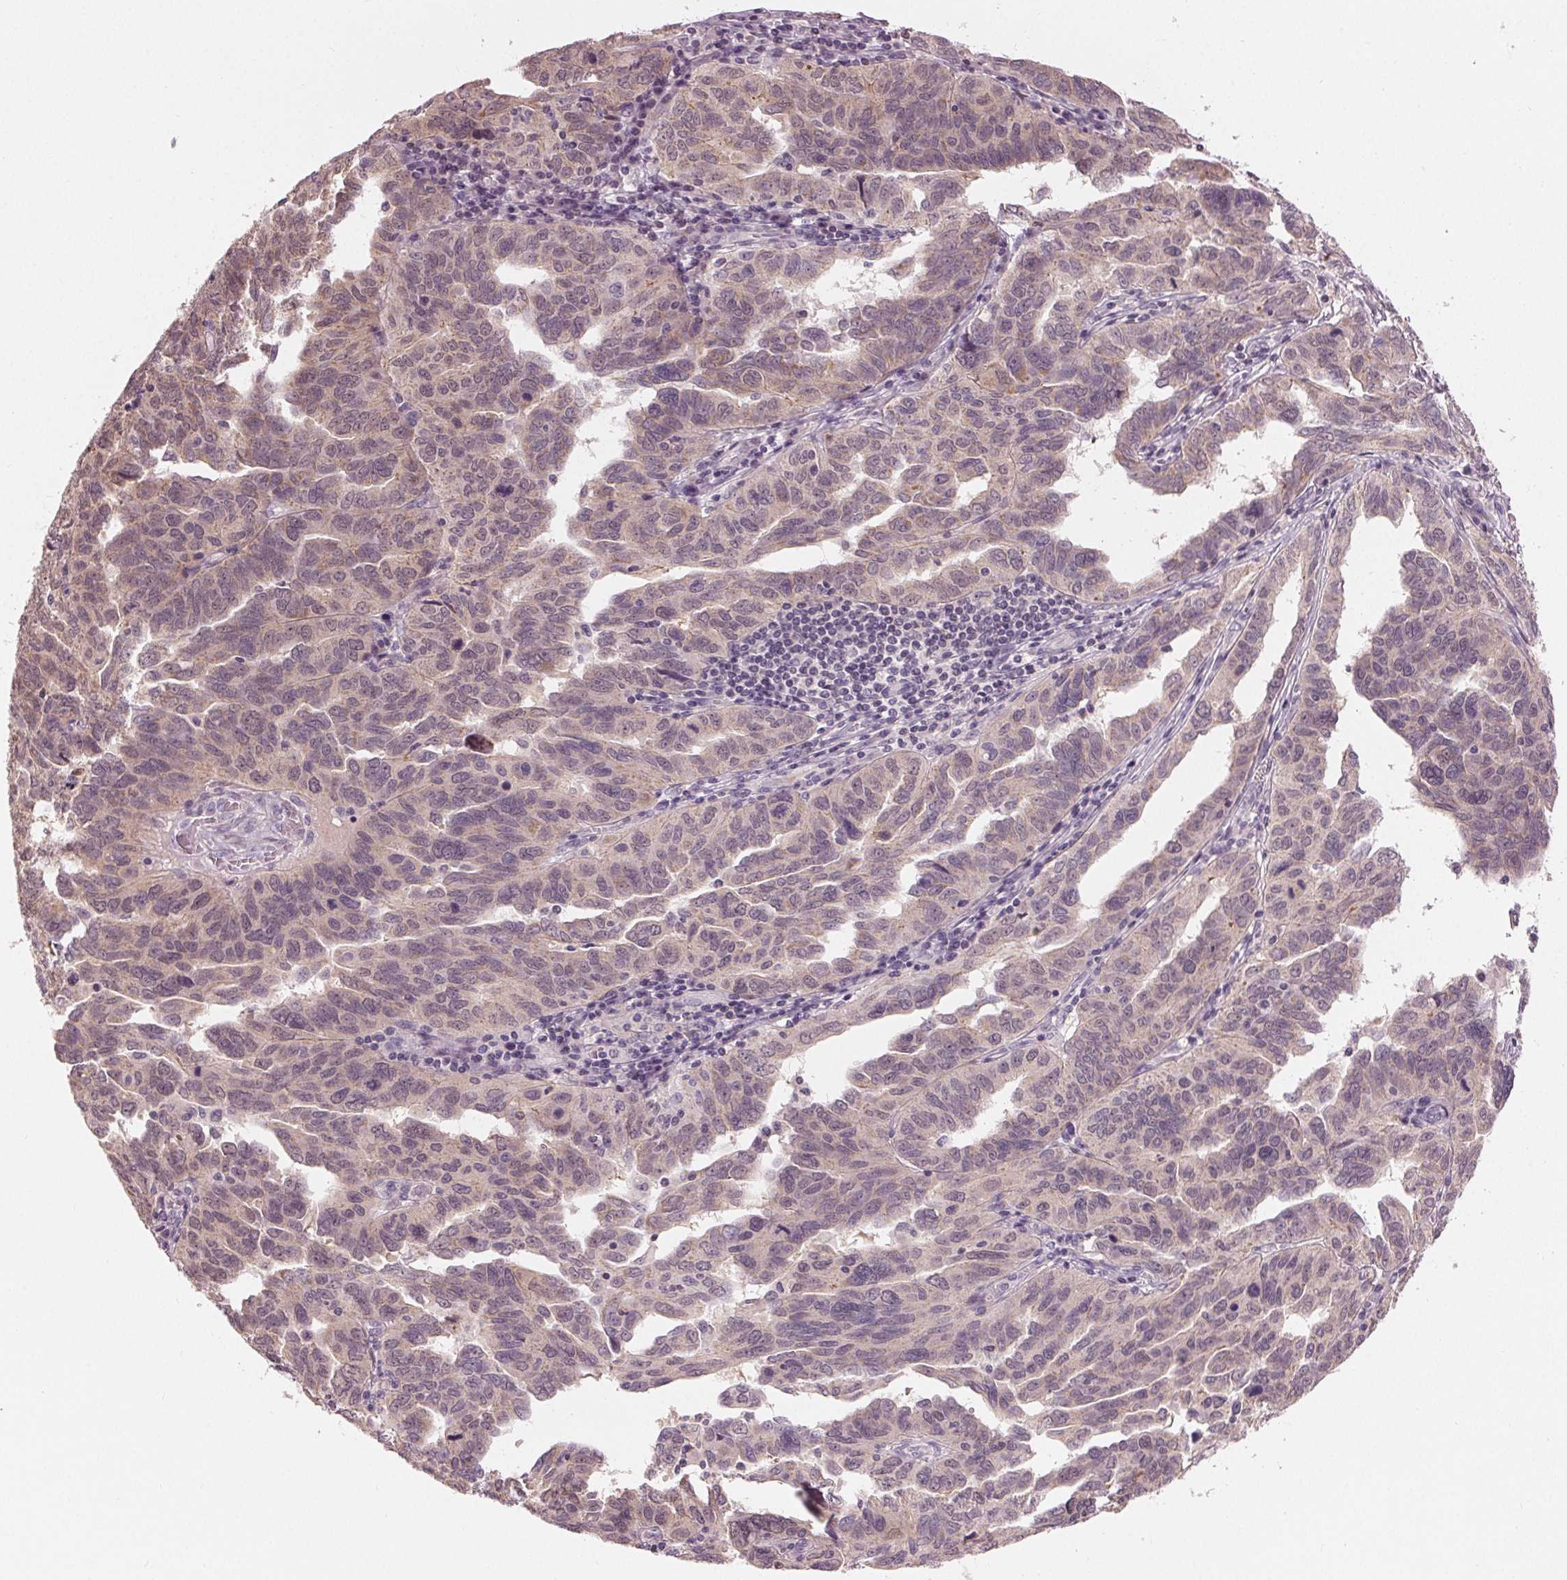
{"staining": {"intensity": "weak", "quantity": "<25%", "location": "nuclear"}, "tissue": "ovarian cancer", "cell_type": "Tumor cells", "image_type": "cancer", "snomed": [{"axis": "morphology", "description": "Cystadenocarcinoma, serous, NOS"}, {"axis": "topography", "description": "Ovary"}], "caption": "Protein analysis of ovarian serous cystadenocarcinoma shows no significant staining in tumor cells.", "gene": "ZNF605", "patient": {"sex": "female", "age": 64}}